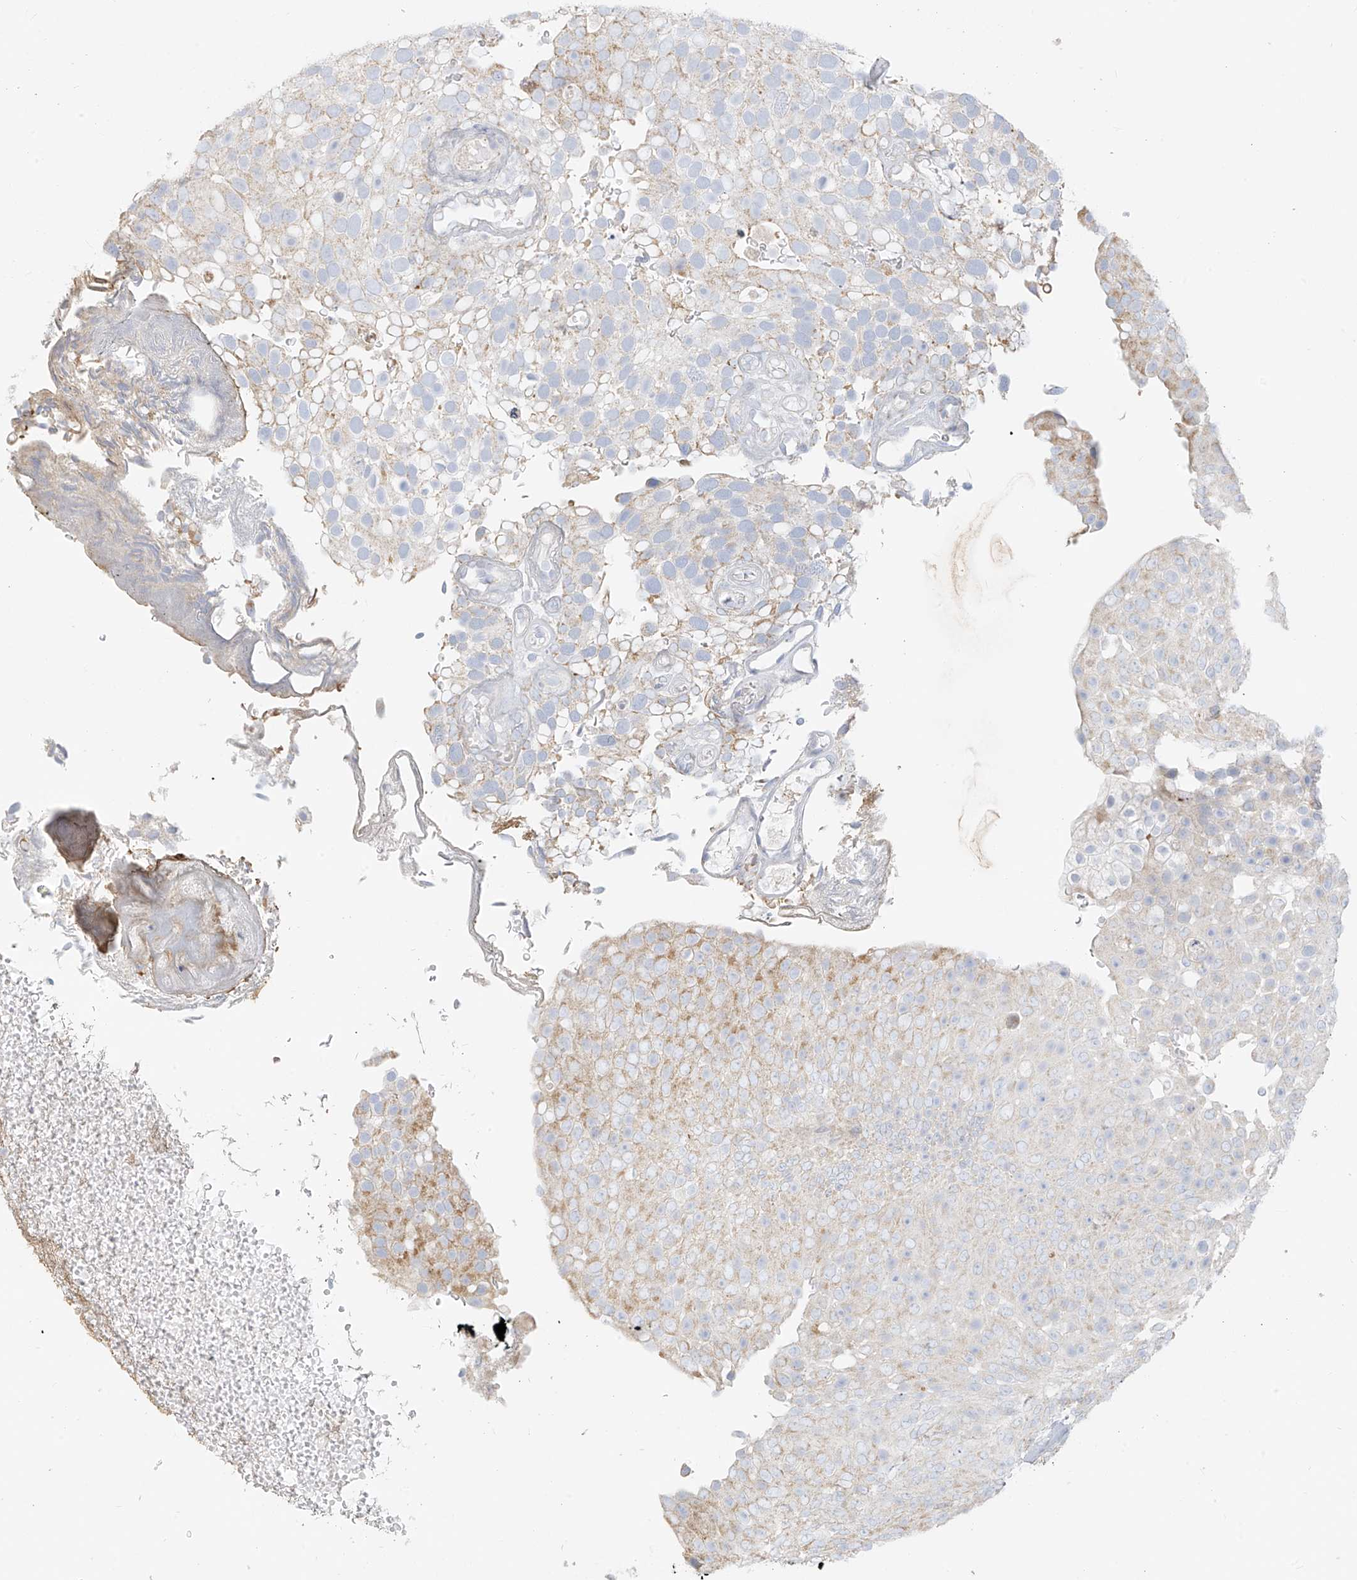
{"staining": {"intensity": "weak", "quantity": "<25%", "location": "cytoplasmic/membranous"}, "tissue": "urothelial cancer", "cell_type": "Tumor cells", "image_type": "cancer", "snomed": [{"axis": "morphology", "description": "Urothelial carcinoma, Low grade"}, {"axis": "topography", "description": "Urinary bladder"}], "caption": "Immunohistochemical staining of urothelial carcinoma (low-grade) exhibits no significant staining in tumor cells. (DAB immunohistochemistry (IHC) with hematoxylin counter stain).", "gene": "UST", "patient": {"sex": "male", "age": 78}}